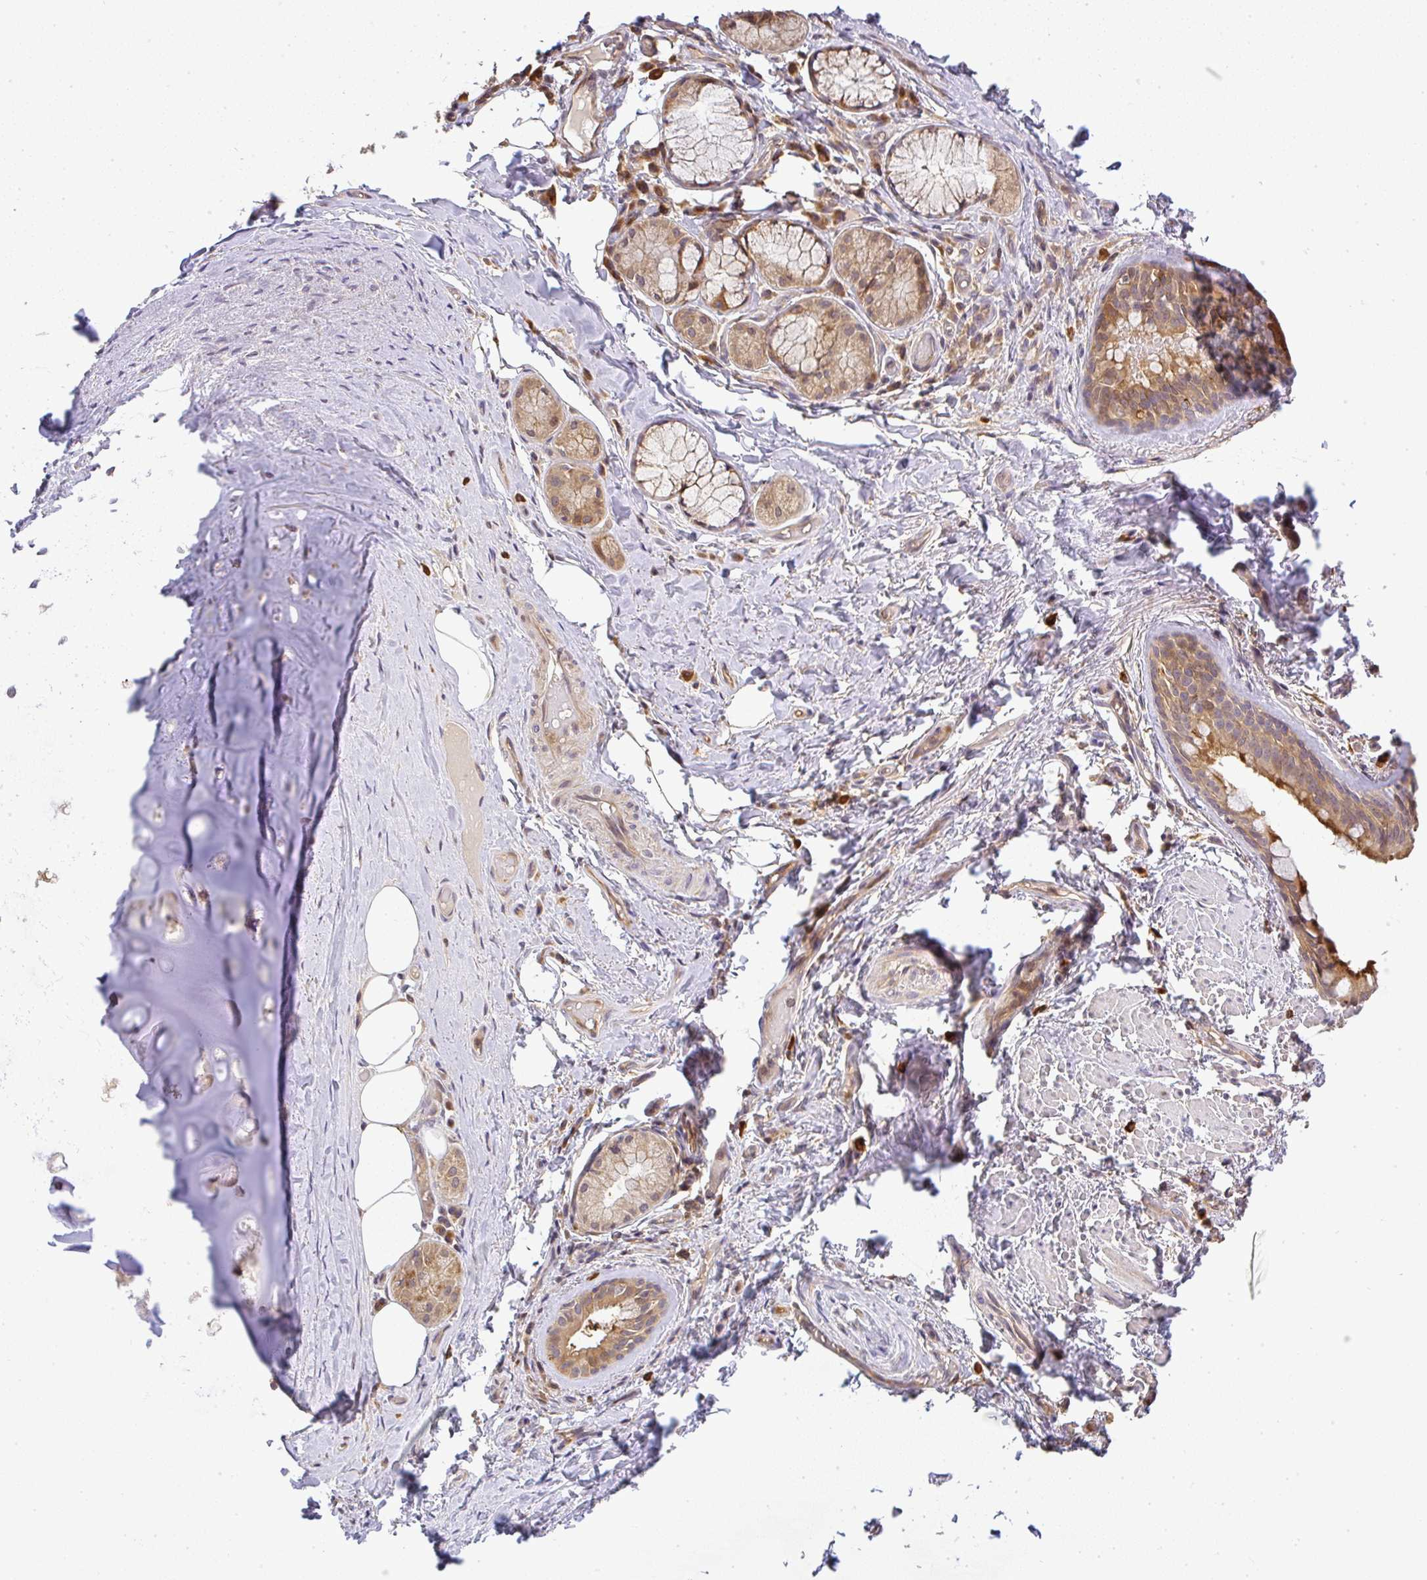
{"staining": {"intensity": "moderate", "quantity": ">75%", "location": "cytoplasmic/membranous"}, "tissue": "soft tissue", "cell_type": "Chondrocytes", "image_type": "normal", "snomed": [{"axis": "morphology", "description": "Normal tissue, NOS"}, {"axis": "topography", "description": "Cartilage tissue"}, {"axis": "topography", "description": "Bronchus"}], "caption": "High-magnification brightfield microscopy of normal soft tissue stained with DAB (3,3'-diaminobenzidine) (brown) and counterstained with hematoxylin (blue). chondrocytes exhibit moderate cytoplasmic/membranous staining is appreciated in approximately>75% of cells. The staining is performed using DAB brown chromogen to label protein expression. The nuclei are counter-stained blue using hematoxylin.", "gene": "FAM153A", "patient": {"sex": "male", "age": 64}}